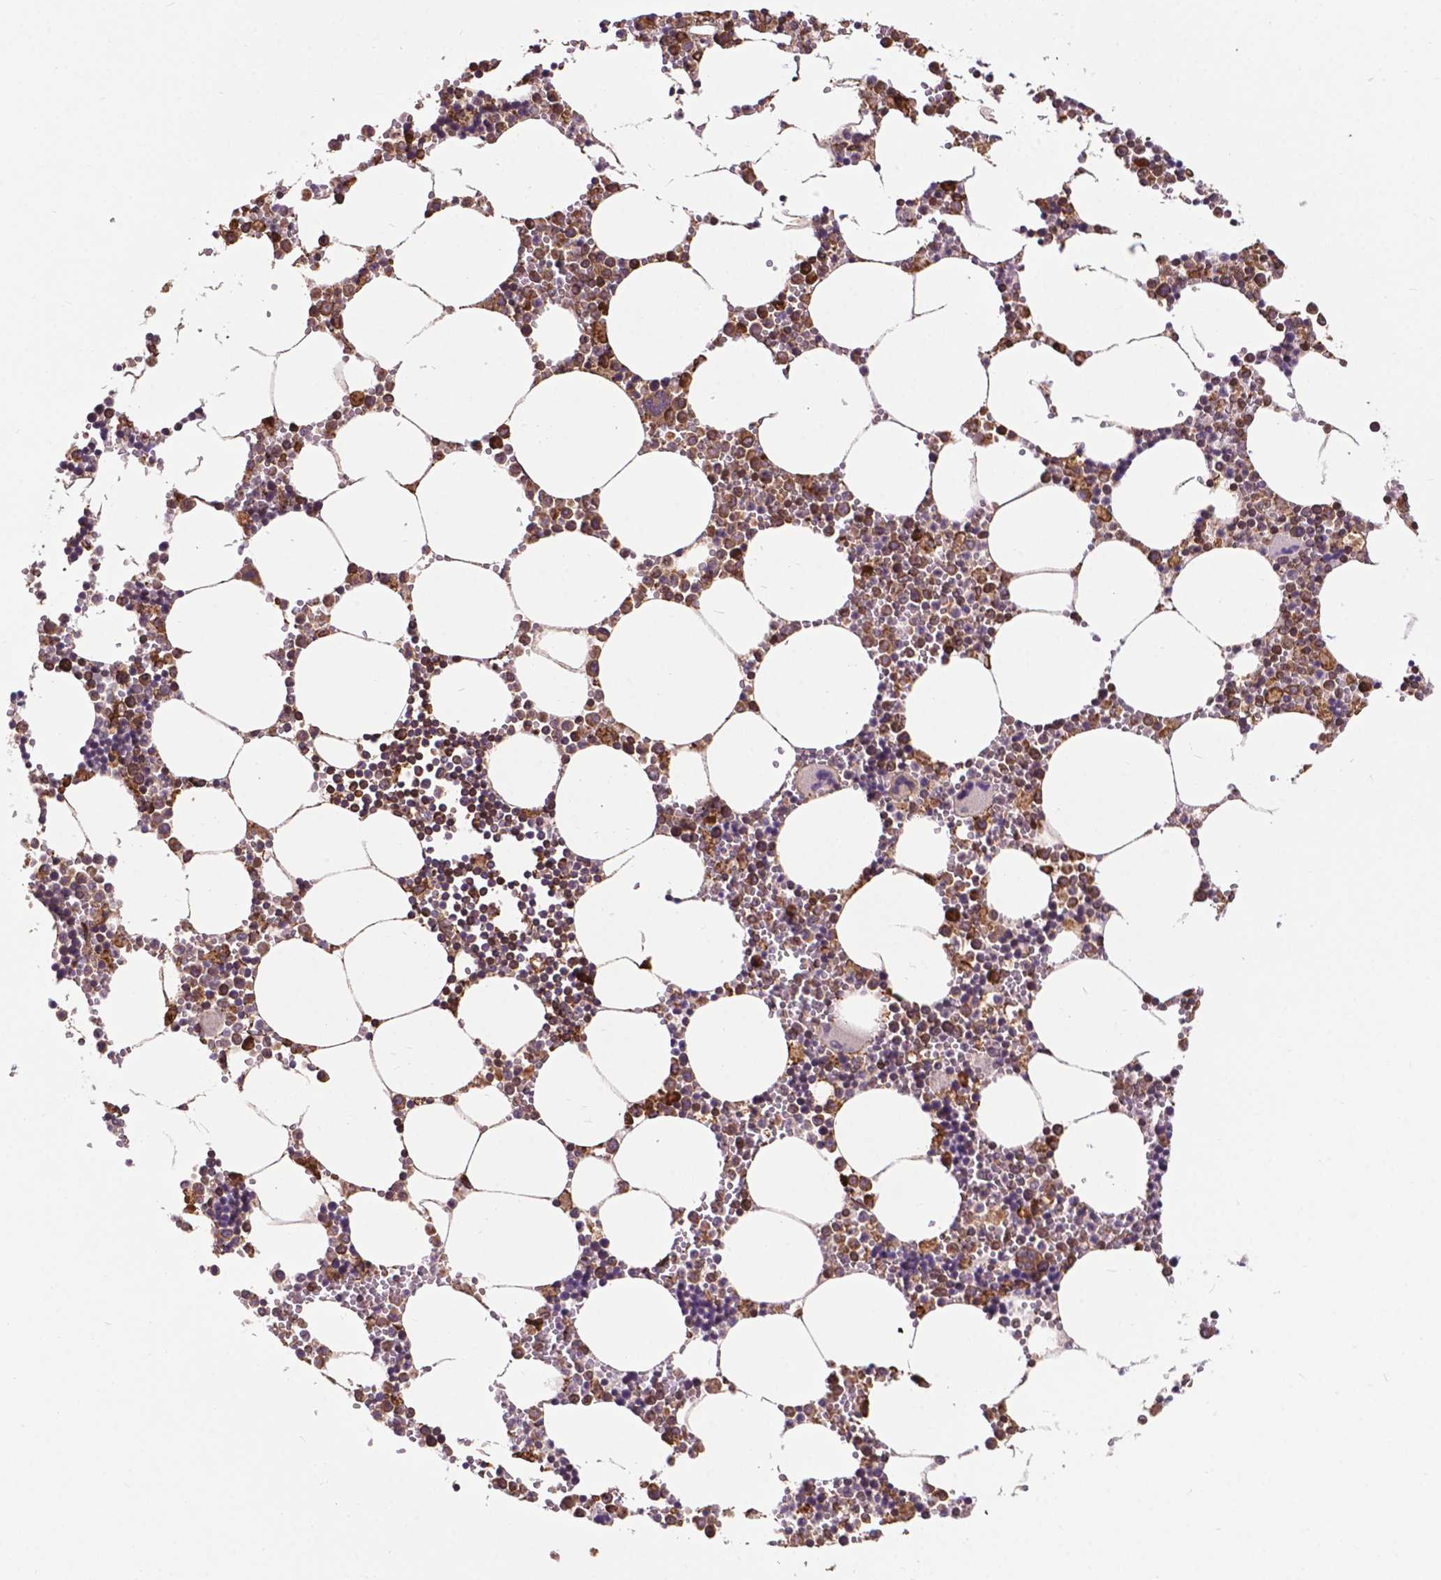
{"staining": {"intensity": "moderate", "quantity": "25%-75%", "location": "cytoplasmic/membranous"}, "tissue": "bone marrow", "cell_type": "Hematopoietic cells", "image_type": "normal", "snomed": [{"axis": "morphology", "description": "Normal tissue, NOS"}, {"axis": "topography", "description": "Bone marrow"}], "caption": "Human bone marrow stained for a protein (brown) demonstrates moderate cytoplasmic/membranous positive positivity in about 25%-75% of hematopoietic cells.", "gene": "GANAB", "patient": {"sex": "male", "age": 54}}